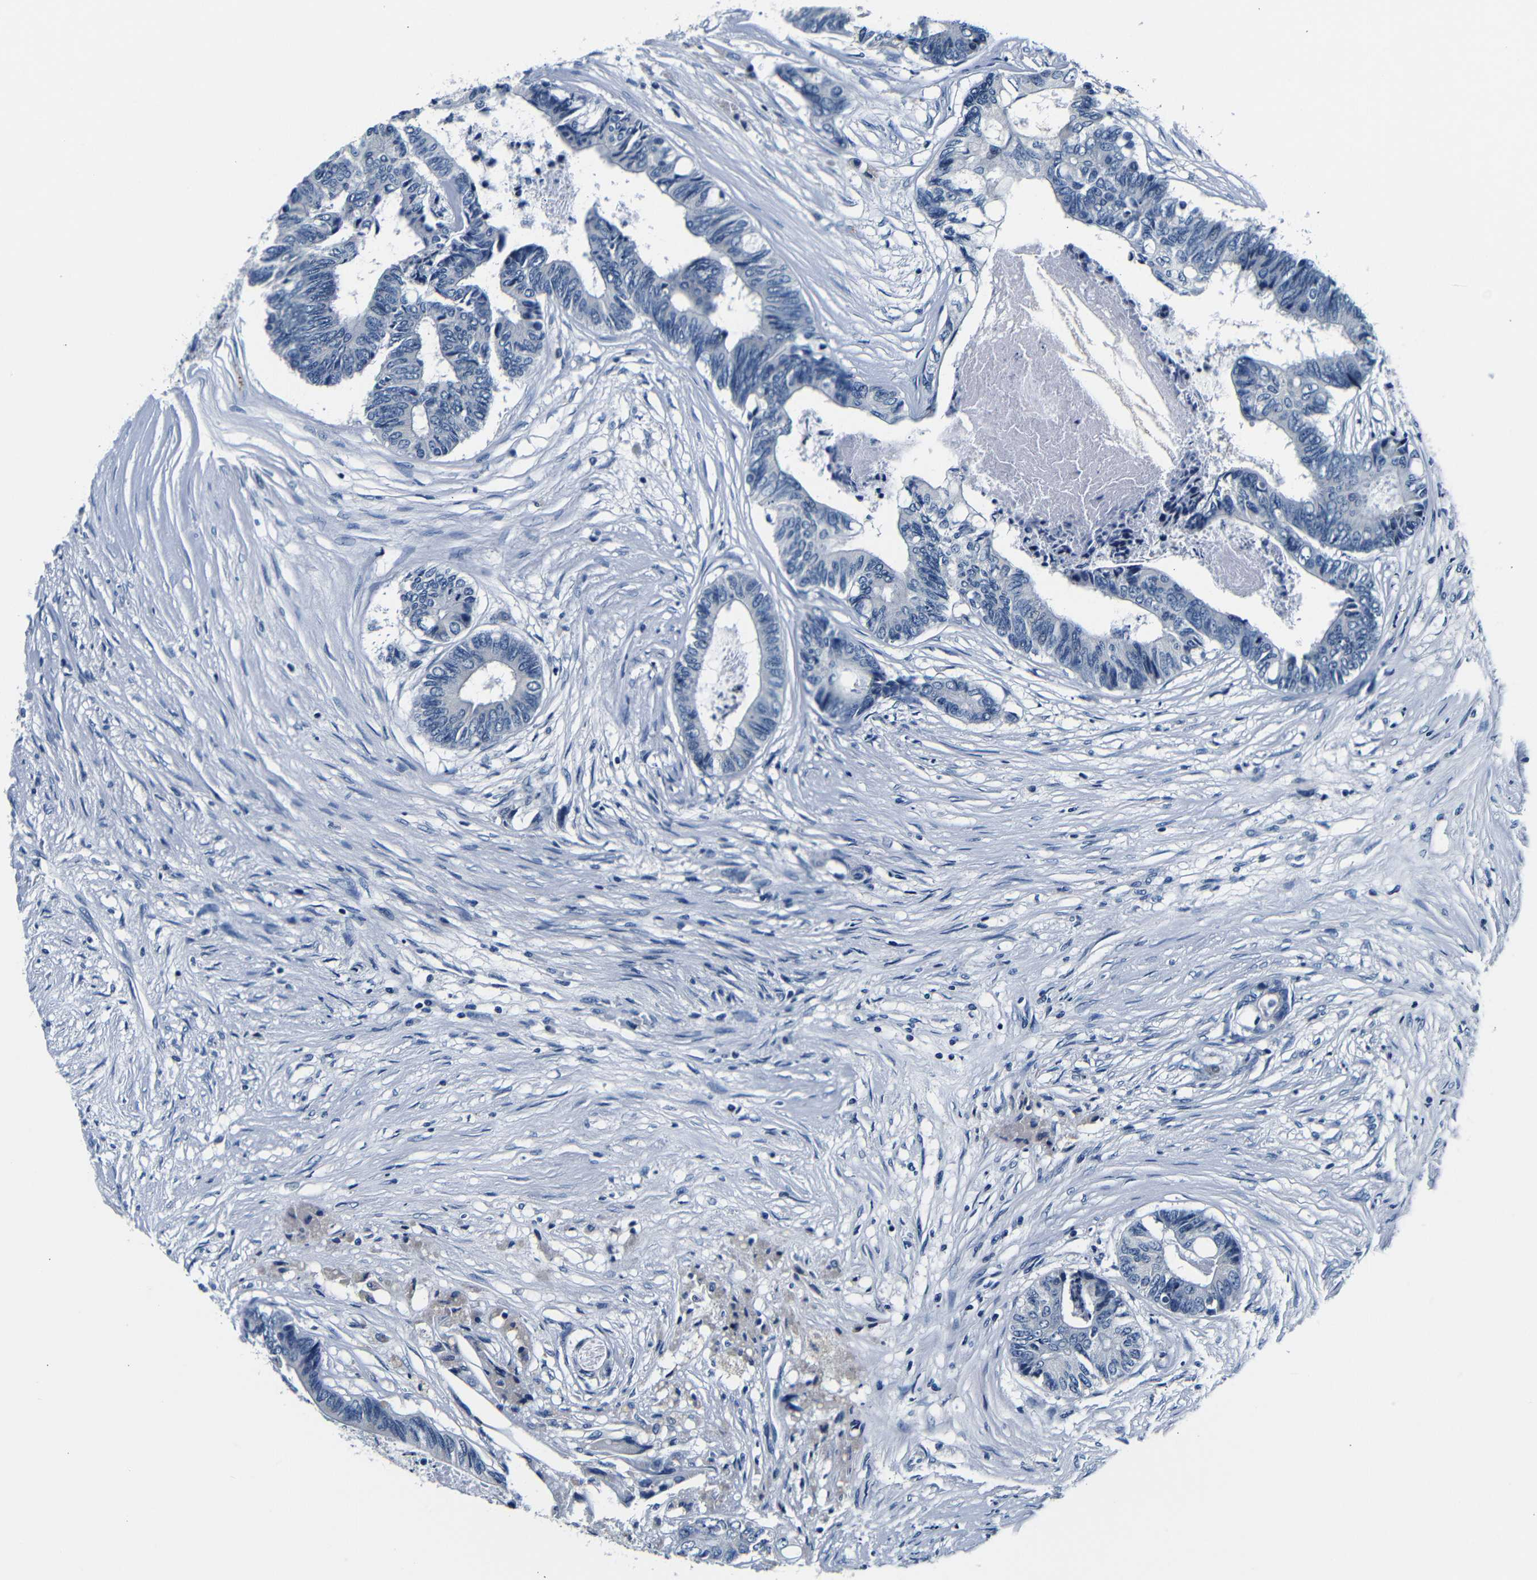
{"staining": {"intensity": "negative", "quantity": "none", "location": "none"}, "tissue": "colorectal cancer", "cell_type": "Tumor cells", "image_type": "cancer", "snomed": [{"axis": "morphology", "description": "Adenocarcinoma, NOS"}, {"axis": "topography", "description": "Rectum"}], "caption": "Immunohistochemistry image of colorectal adenocarcinoma stained for a protein (brown), which exhibits no expression in tumor cells.", "gene": "GP1BA", "patient": {"sex": "male", "age": 63}}